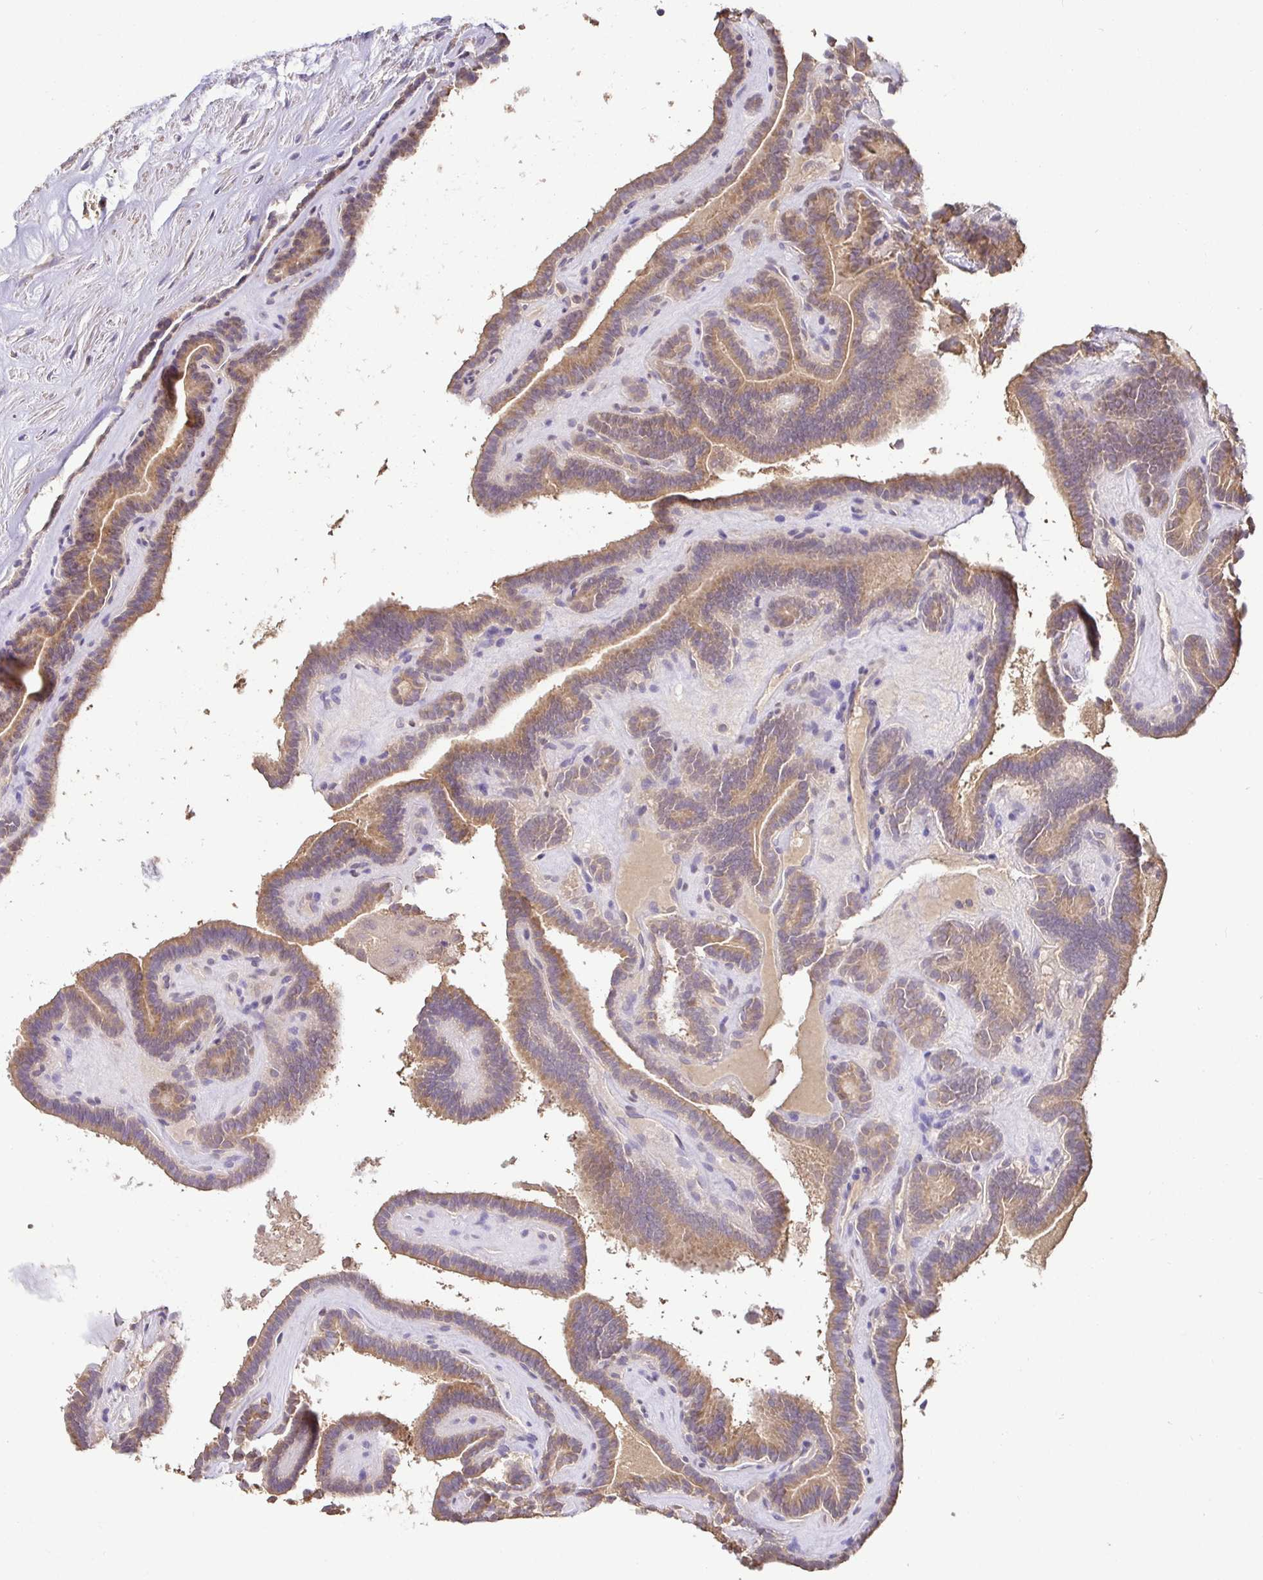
{"staining": {"intensity": "moderate", "quantity": ">75%", "location": "cytoplasmic/membranous"}, "tissue": "thyroid cancer", "cell_type": "Tumor cells", "image_type": "cancer", "snomed": [{"axis": "morphology", "description": "Papillary adenocarcinoma, NOS"}, {"axis": "topography", "description": "Thyroid gland"}], "caption": "Immunohistochemical staining of thyroid papillary adenocarcinoma exhibits medium levels of moderate cytoplasmic/membranous staining in approximately >75% of tumor cells.", "gene": "MAPK8IP3", "patient": {"sex": "female", "age": 21}}